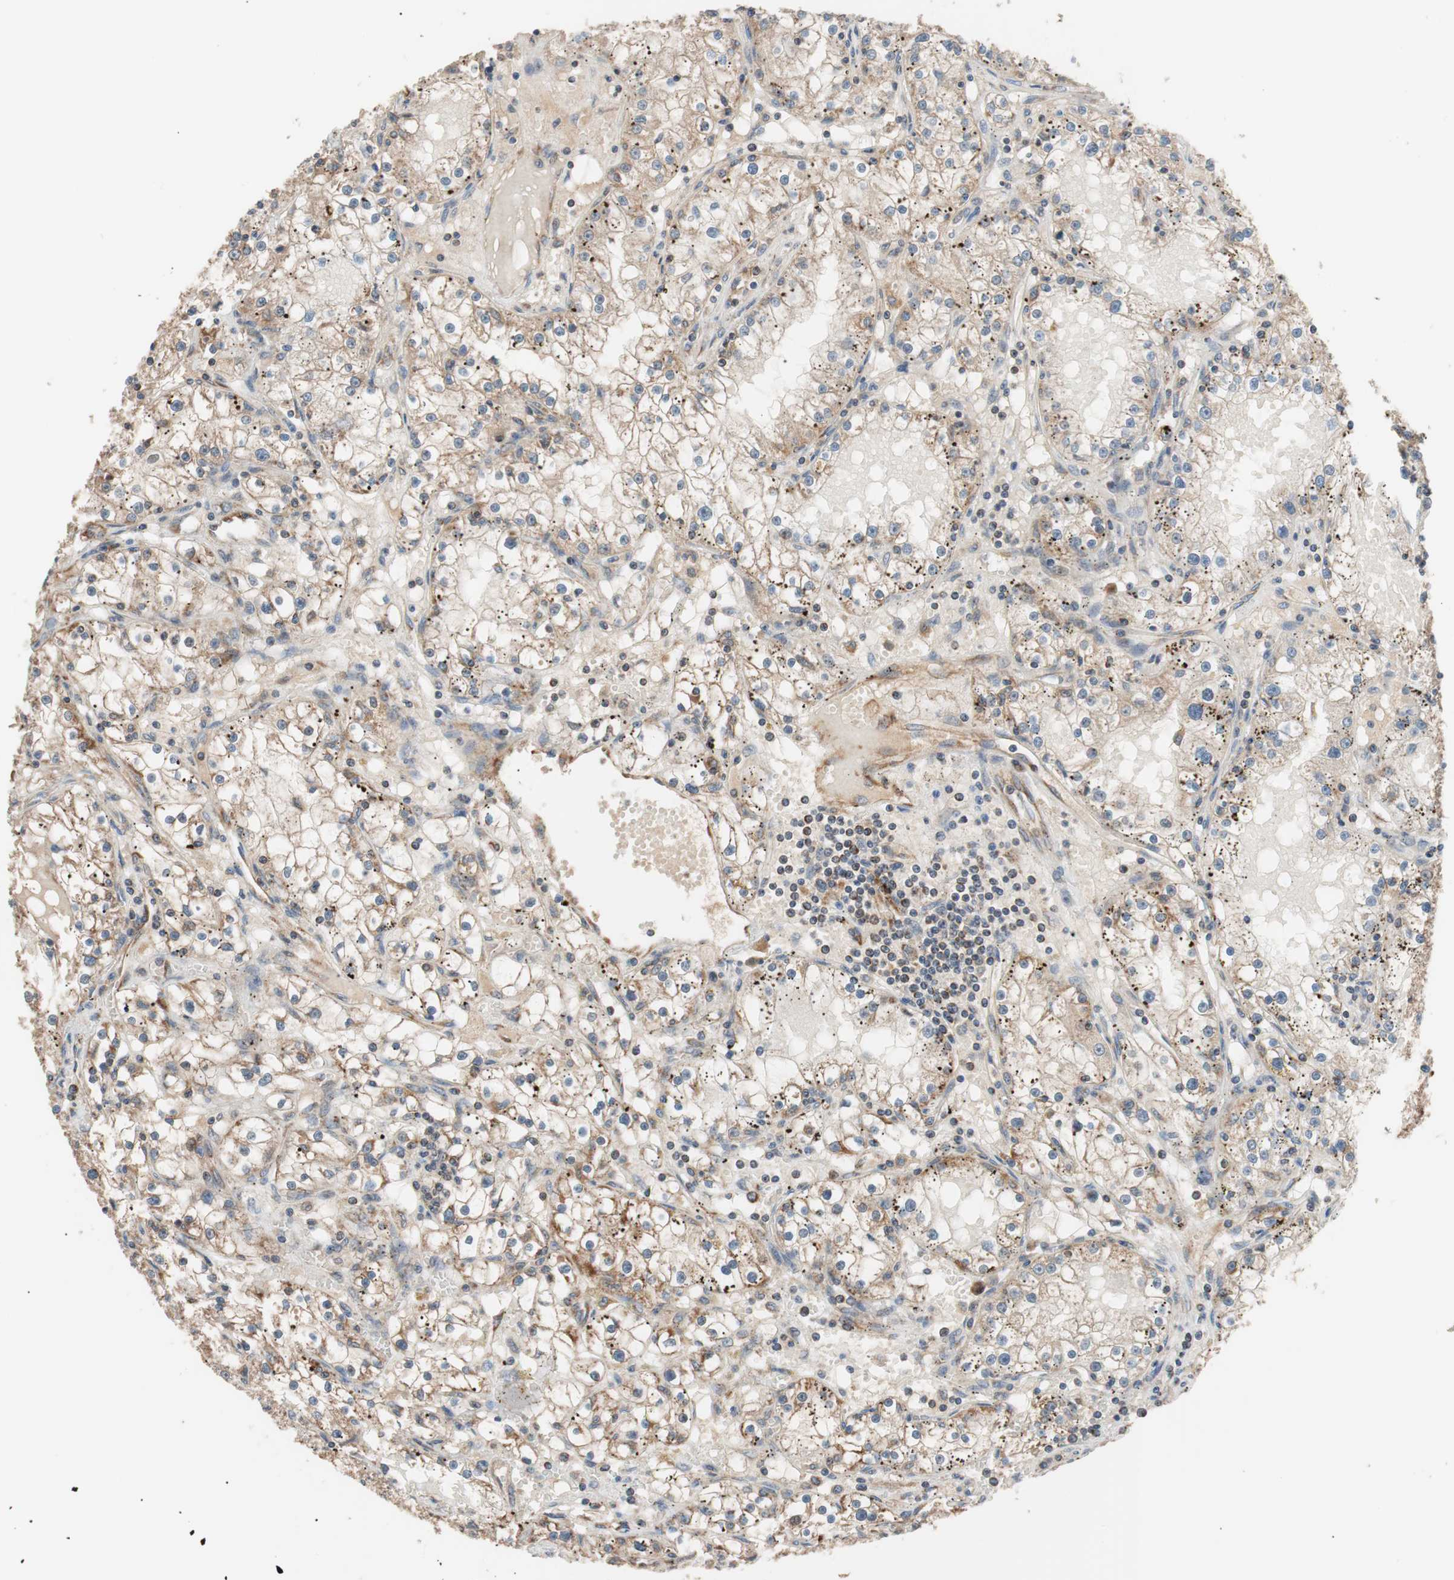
{"staining": {"intensity": "weak", "quantity": ">75%", "location": "cytoplasmic/membranous"}, "tissue": "renal cancer", "cell_type": "Tumor cells", "image_type": "cancer", "snomed": [{"axis": "morphology", "description": "Adenocarcinoma, NOS"}, {"axis": "topography", "description": "Kidney"}], "caption": "Immunohistochemical staining of human renal cancer displays low levels of weak cytoplasmic/membranous positivity in approximately >75% of tumor cells.", "gene": "PITRM1", "patient": {"sex": "male", "age": 56}}